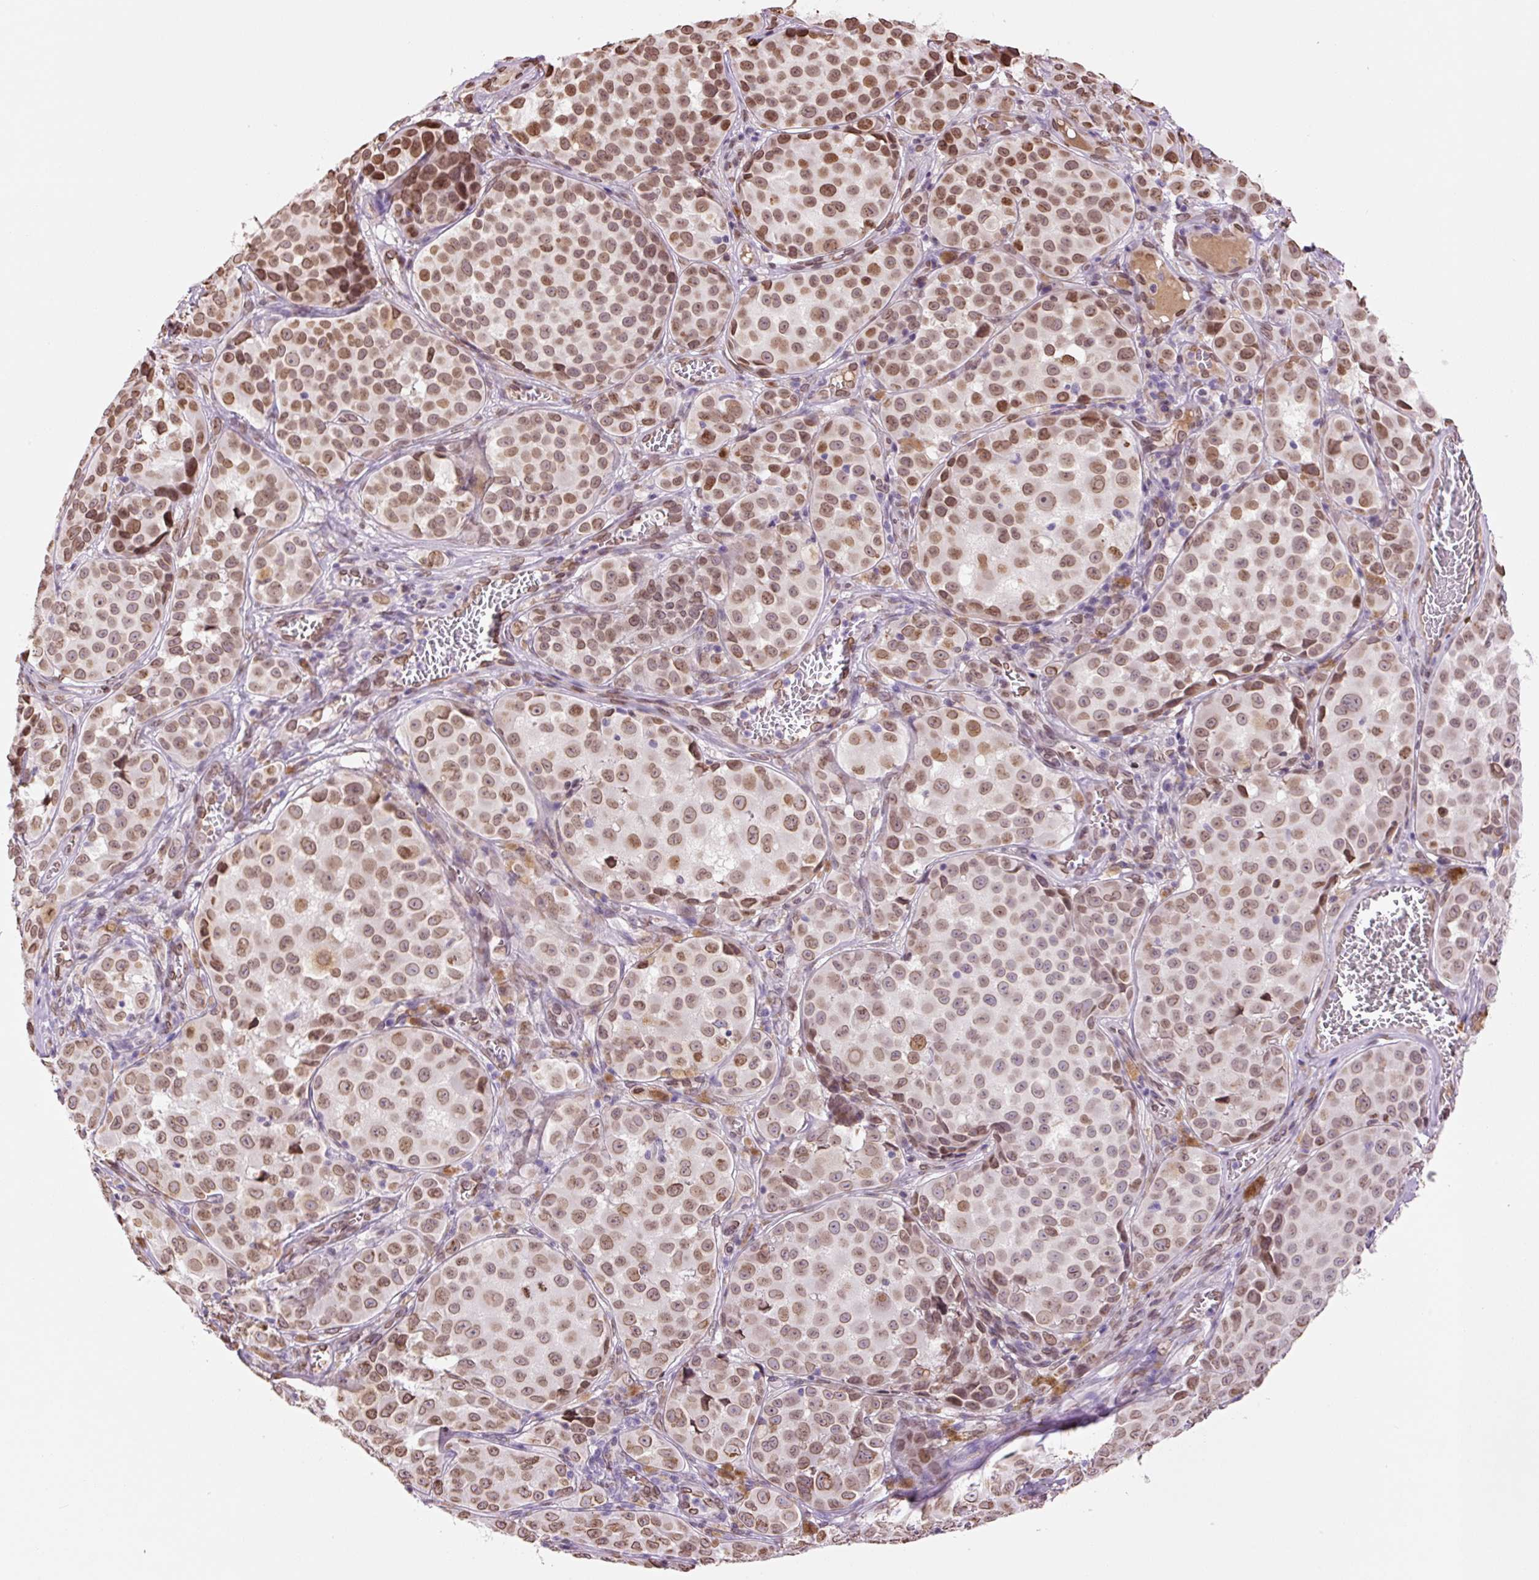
{"staining": {"intensity": "moderate", "quantity": ">75%", "location": "cytoplasmic/membranous,nuclear"}, "tissue": "melanoma", "cell_type": "Tumor cells", "image_type": "cancer", "snomed": [{"axis": "morphology", "description": "Malignant melanoma, NOS"}, {"axis": "topography", "description": "Skin"}], "caption": "Protein staining of melanoma tissue shows moderate cytoplasmic/membranous and nuclear expression in approximately >75% of tumor cells. (brown staining indicates protein expression, while blue staining denotes nuclei).", "gene": "ZNF224", "patient": {"sex": "male", "age": 64}}